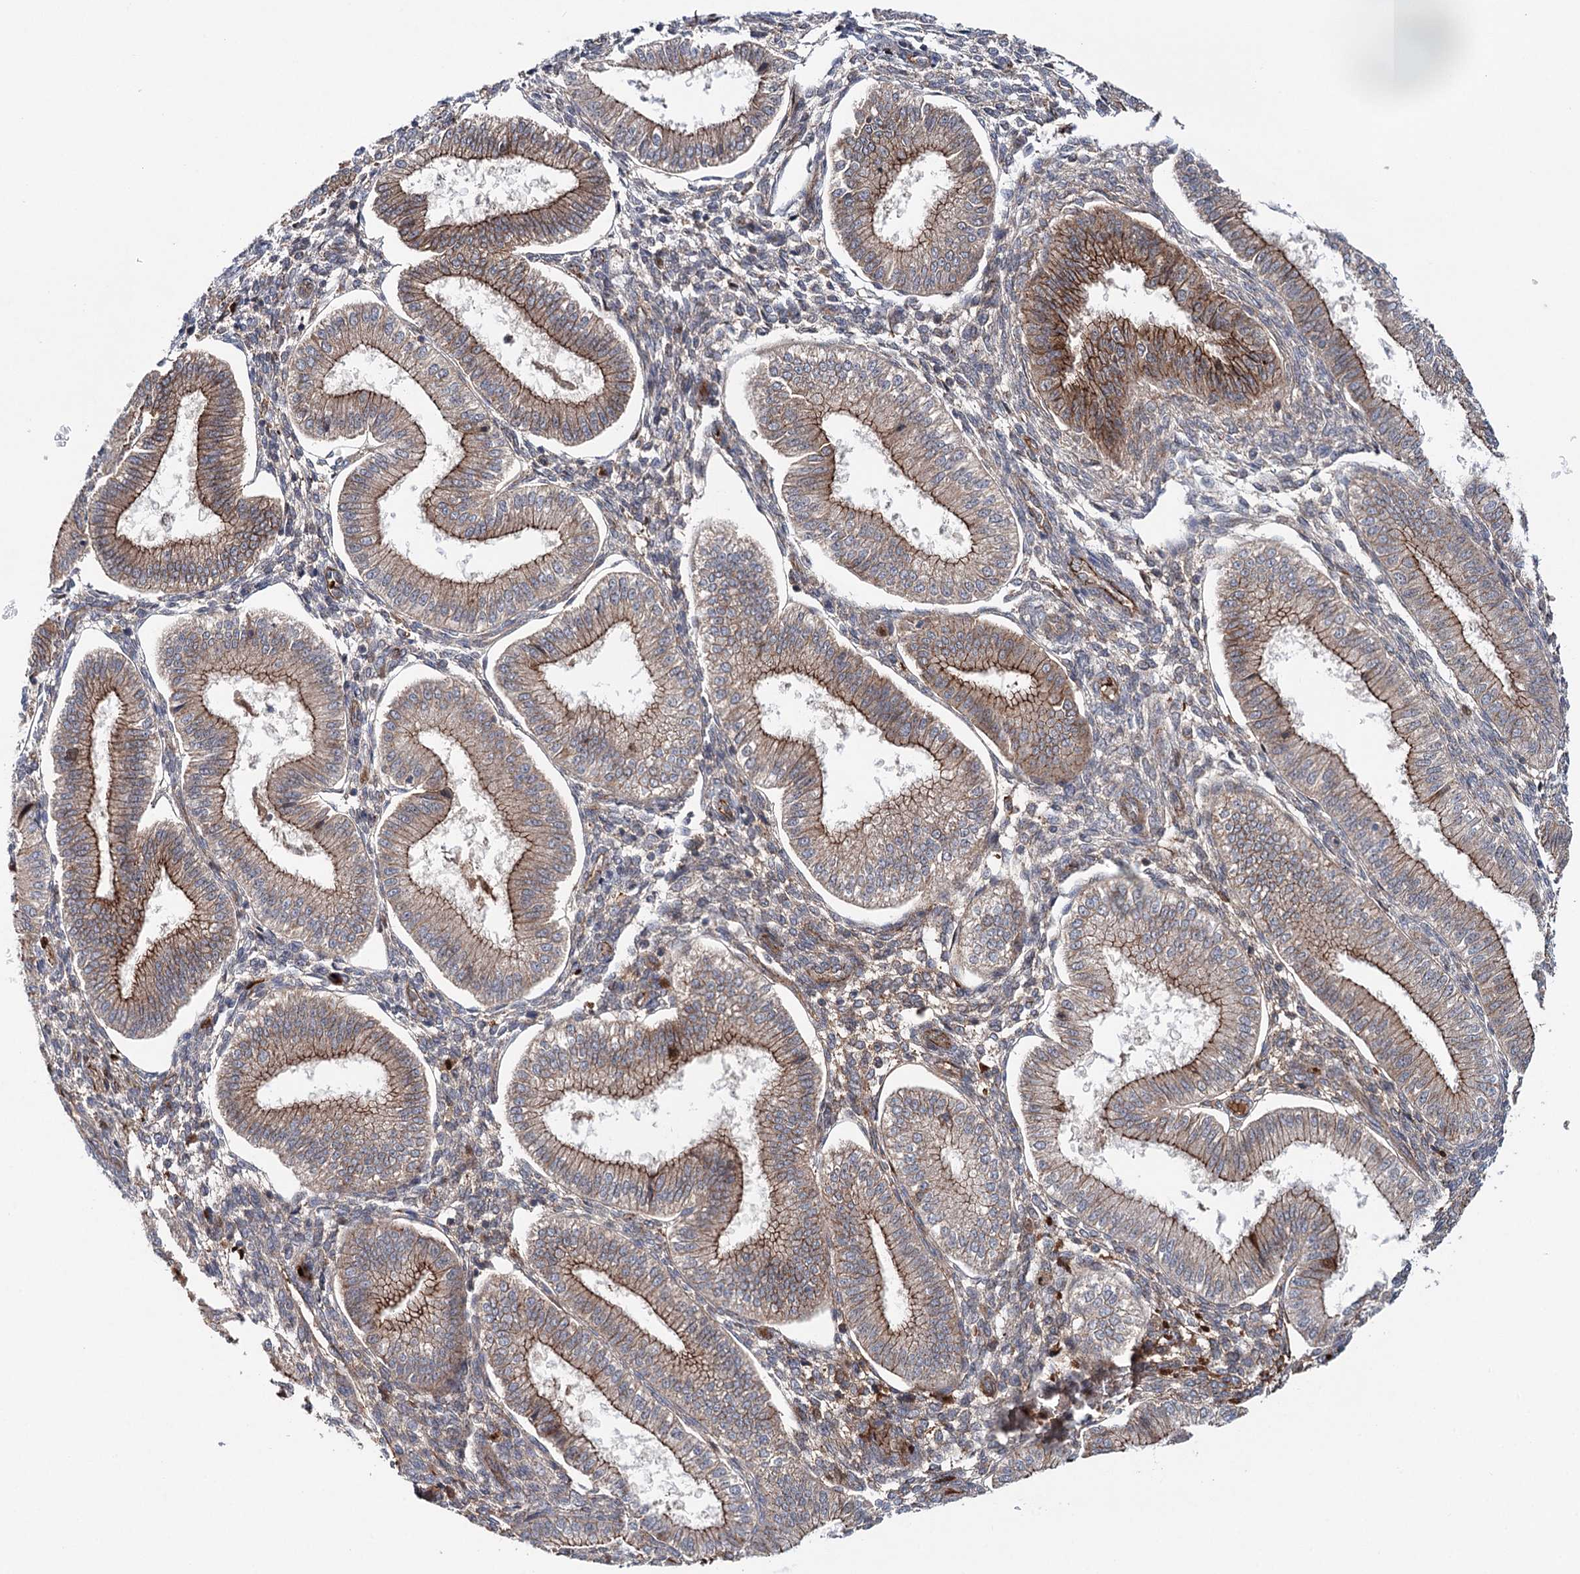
{"staining": {"intensity": "moderate", "quantity": "<25%", "location": "cytoplasmic/membranous"}, "tissue": "endometrium", "cell_type": "Cells in endometrial stroma", "image_type": "normal", "snomed": [{"axis": "morphology", "description": "Normal tissue, NOS"}, {"axis": "topography", "description": "Endometrium"}], "caption": "Brown immunohistochemical staining in unremarkable human endometrium reveals moderate cytoplasmic/membranous staining in approximately <25% of cells in endometrial stroma.", "gene": "PKP4", "patient": {"sex": "female", "age": 39}}